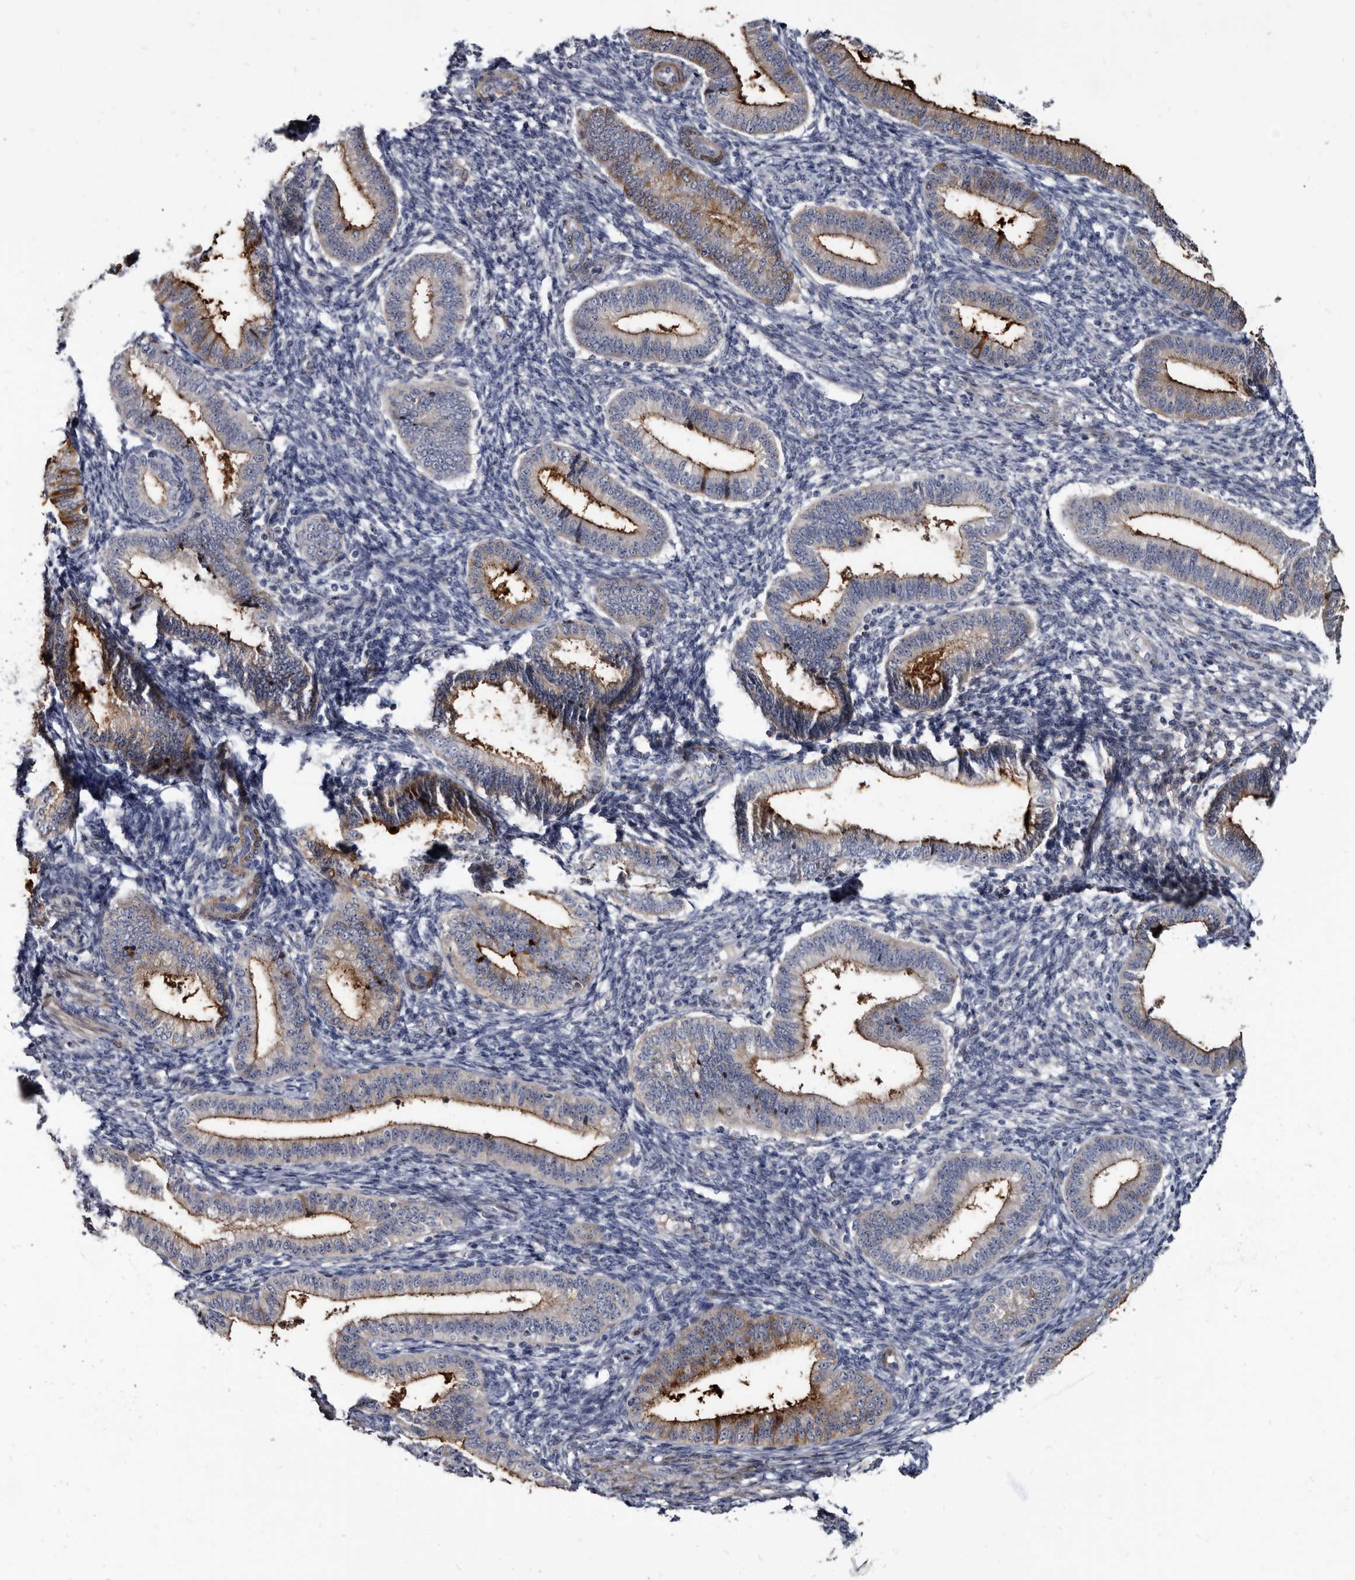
{"staining": {"intensity": "negative", "quantity": "none", "location": "none"}, "tissue": "endometrium", "cell_type": "Cells in endometrial stroma", "image_type": "normal", "snomed": [{"axis": "morphology", "description": "Normal tissue, NOS"}, {"axis": "topography", "description": "Endometrium"}], "caption": "This is a photomicrograph of IHC staining of unremarkable endometrium, which shows no expression in cells in endometrial stroma.", "gene": "PRSS8", "patient": {"sex": "female", "age": 39}}